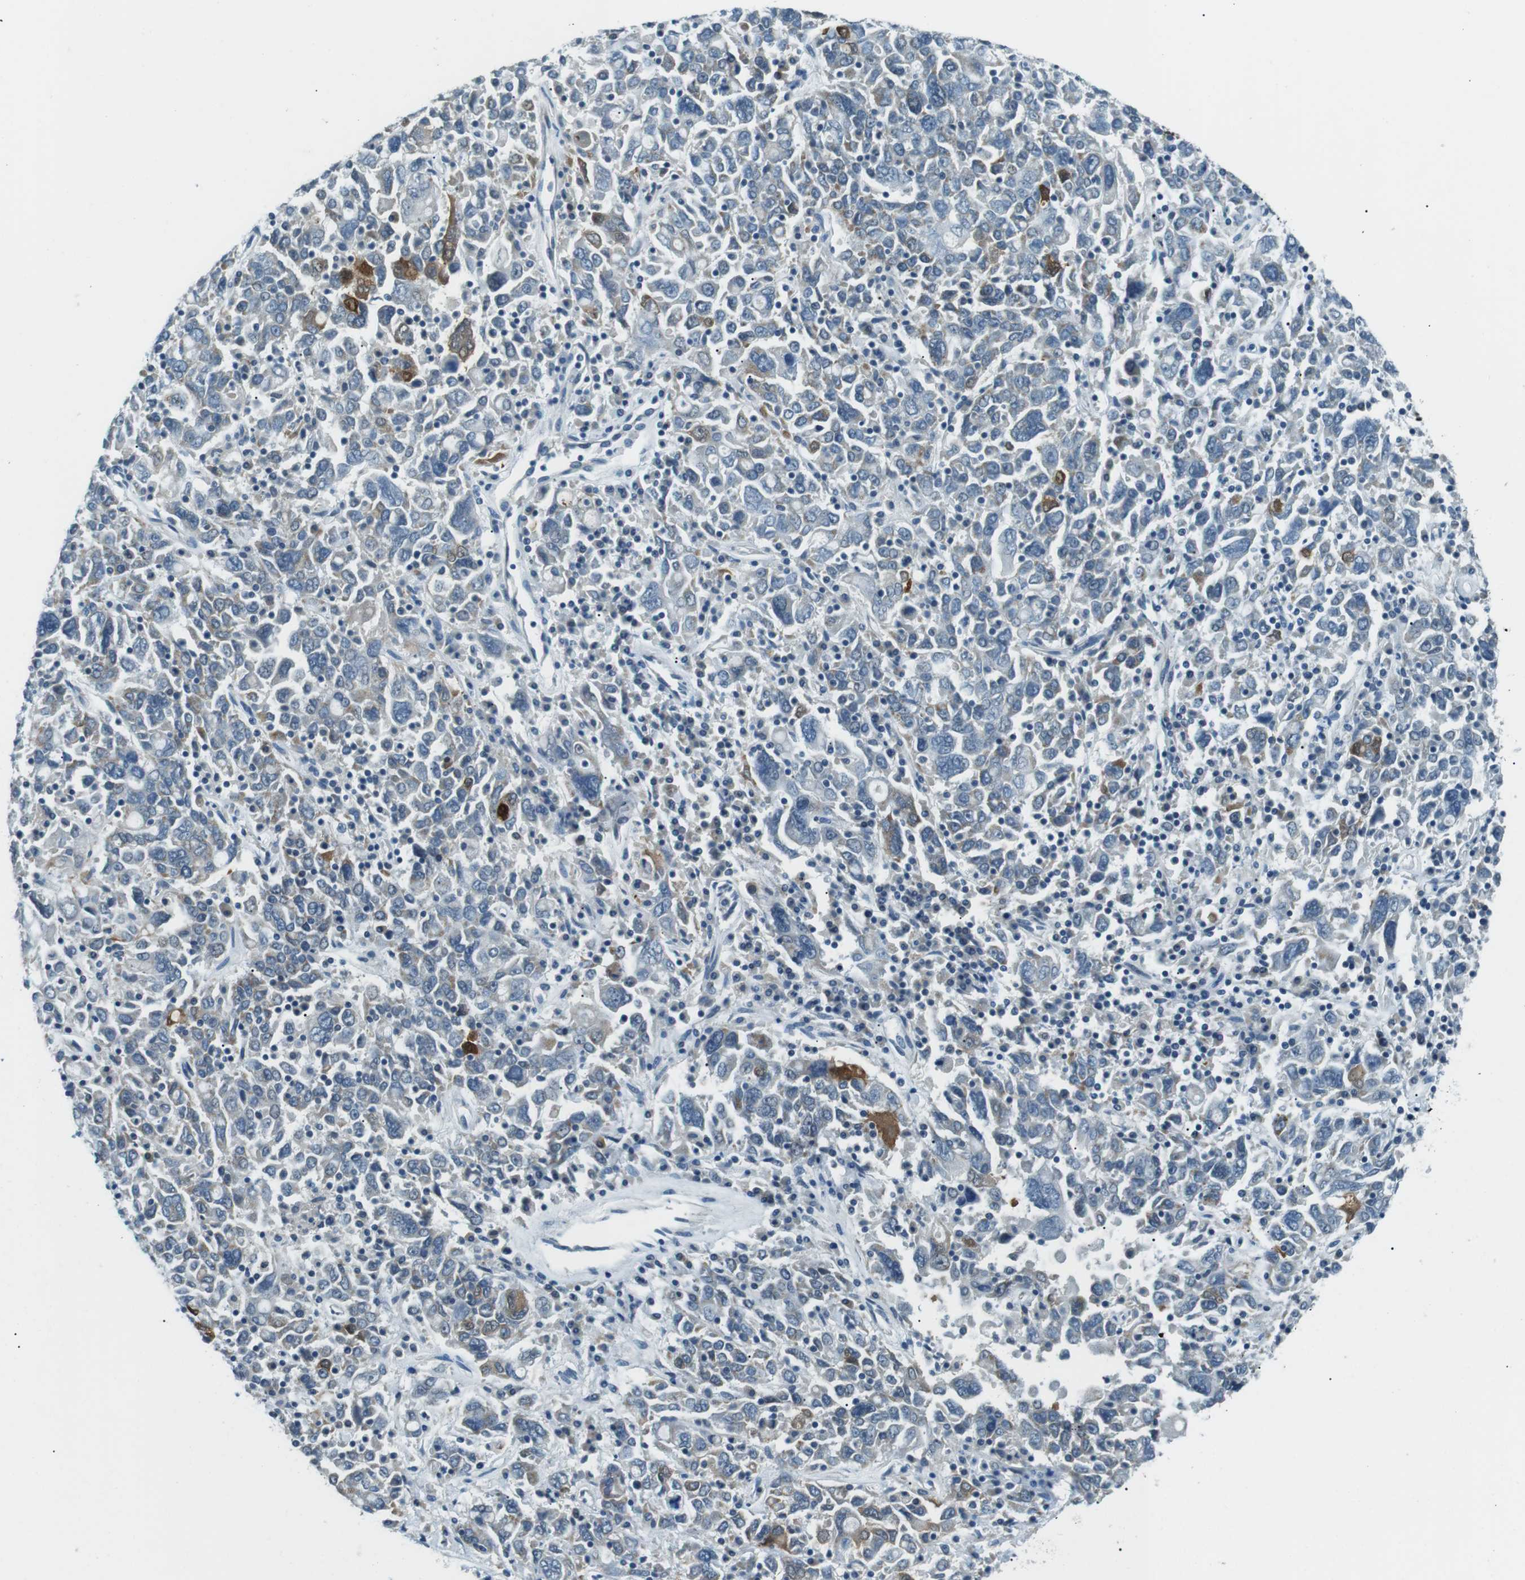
{"staining": {"intensity": "moderate", "quantity": "<25%", "location": "cytoplasmic/membranous,nuclear"}, "tissue": "ovarian cancer", "cell_type": "Tumor cells", "image_type": "cancer", "snomed": [{"axis": "morphology", "description": "Carcinoma, endometroid"}, {"axis": "topography", "description": "Ovary"}], "caption": "About <25% of tumor cells in human endometroid carcinoma (ovarian) display moderate cytoplasmic/membranous and nuclear protein staining as visualized by brown immunohistochemical staining.", "gene": "SERPINB2", "patient": {"sex": "female", "age": 62}}